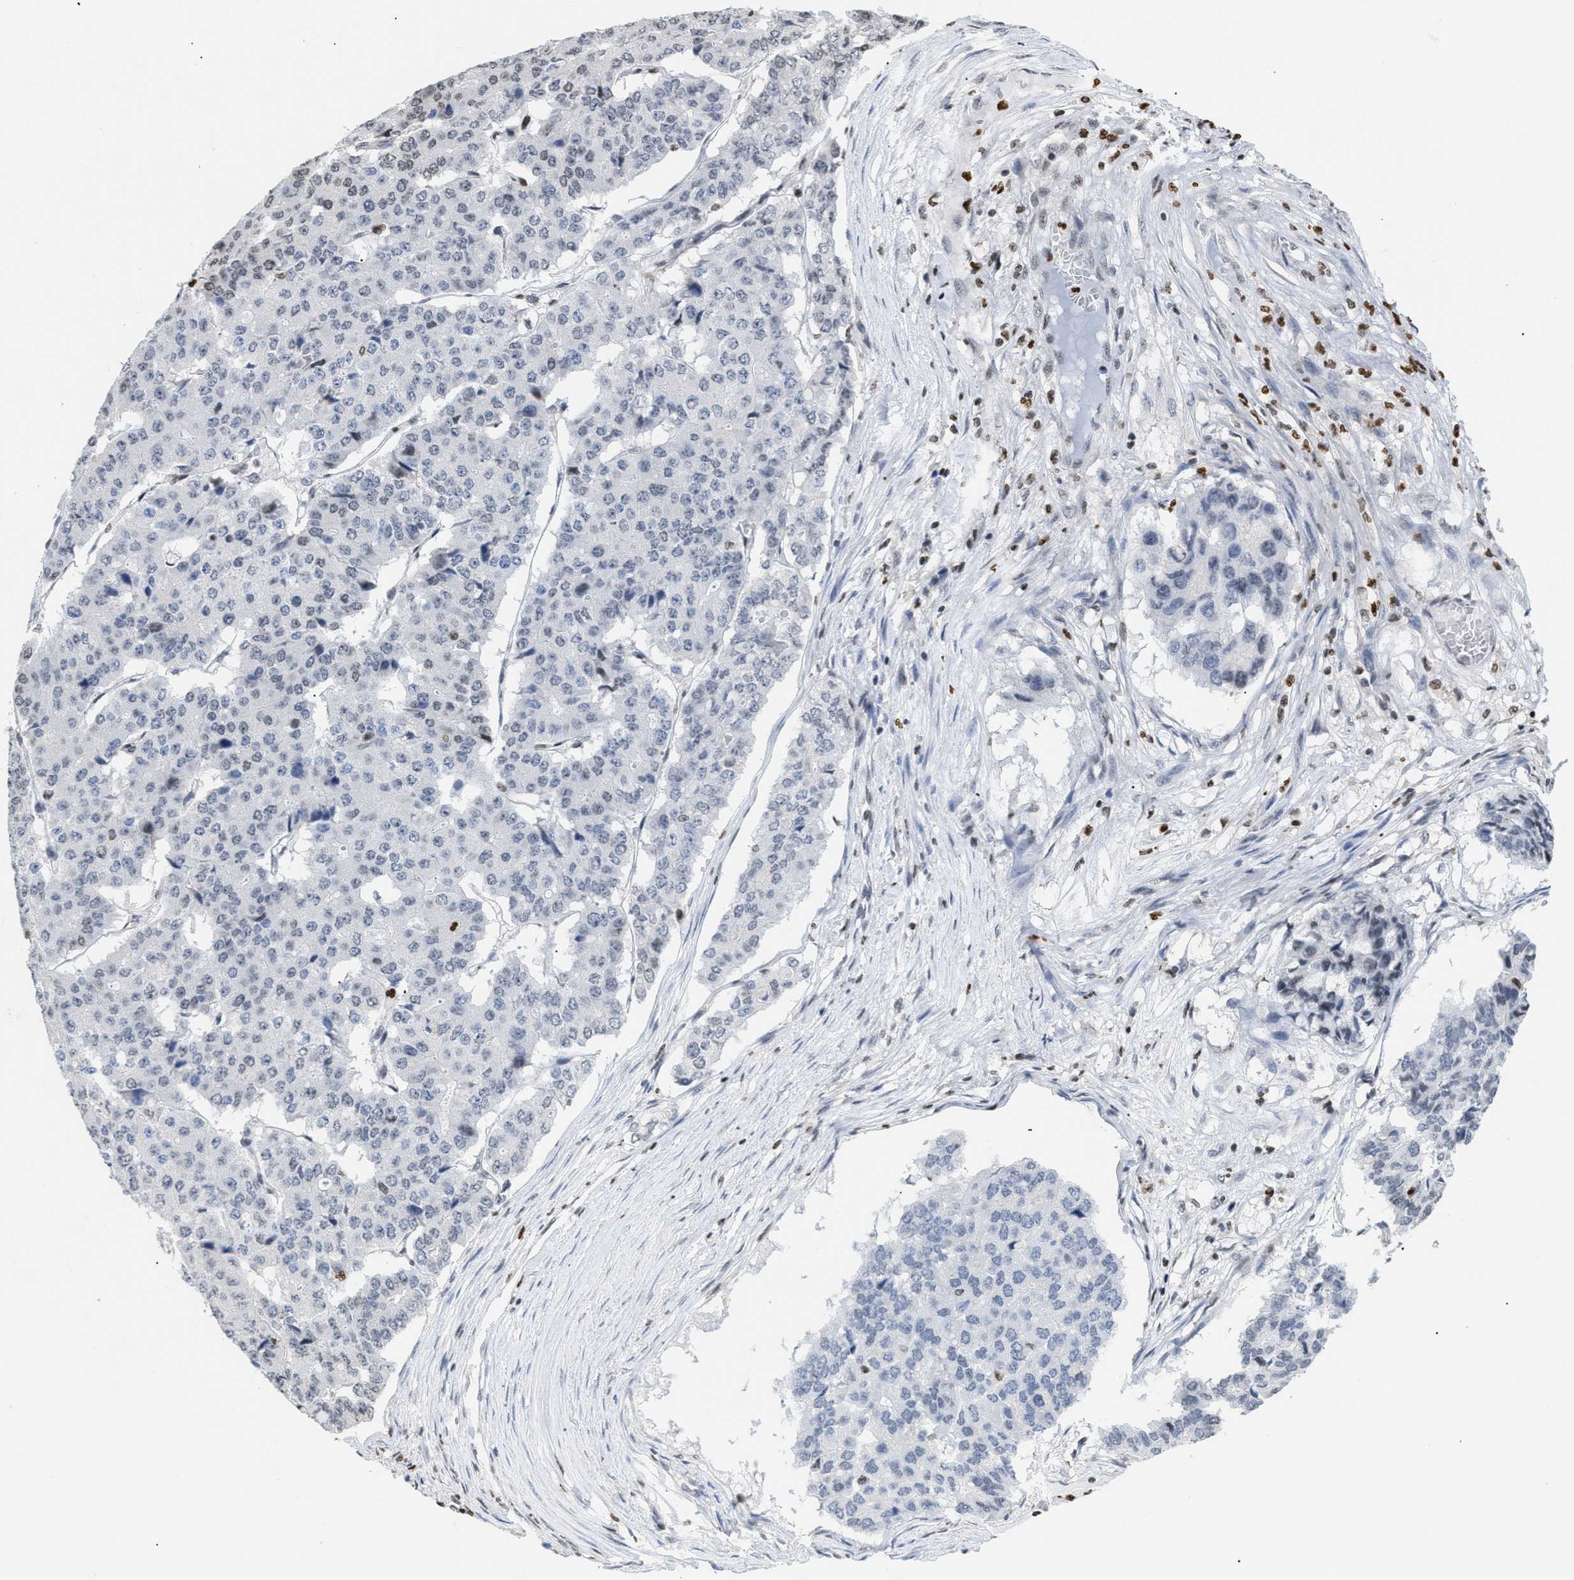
{"staining": {"intensity": "weak", "quantity": "<25%", "location": "nuclear"}, "tissue": "pancreatic cancer", "cell_type": "Tumor cells", "image_type": "cancer", "snomed": [{"axis": "morphology", "description": "Adenocarcinoma, NOS"}, {"axis": "topography", "description": "Pancreas"}], "caption": "The IHC micrograph has no significant expression in tumor cells of pancreatic cancer tissue. Brightfield microscopy of IHC stained with DAB (brown) and hematoxylin (blue), captured at high magnification.", "gene": "HMGN2", "patient": {"sex": "male", "age": 50}}